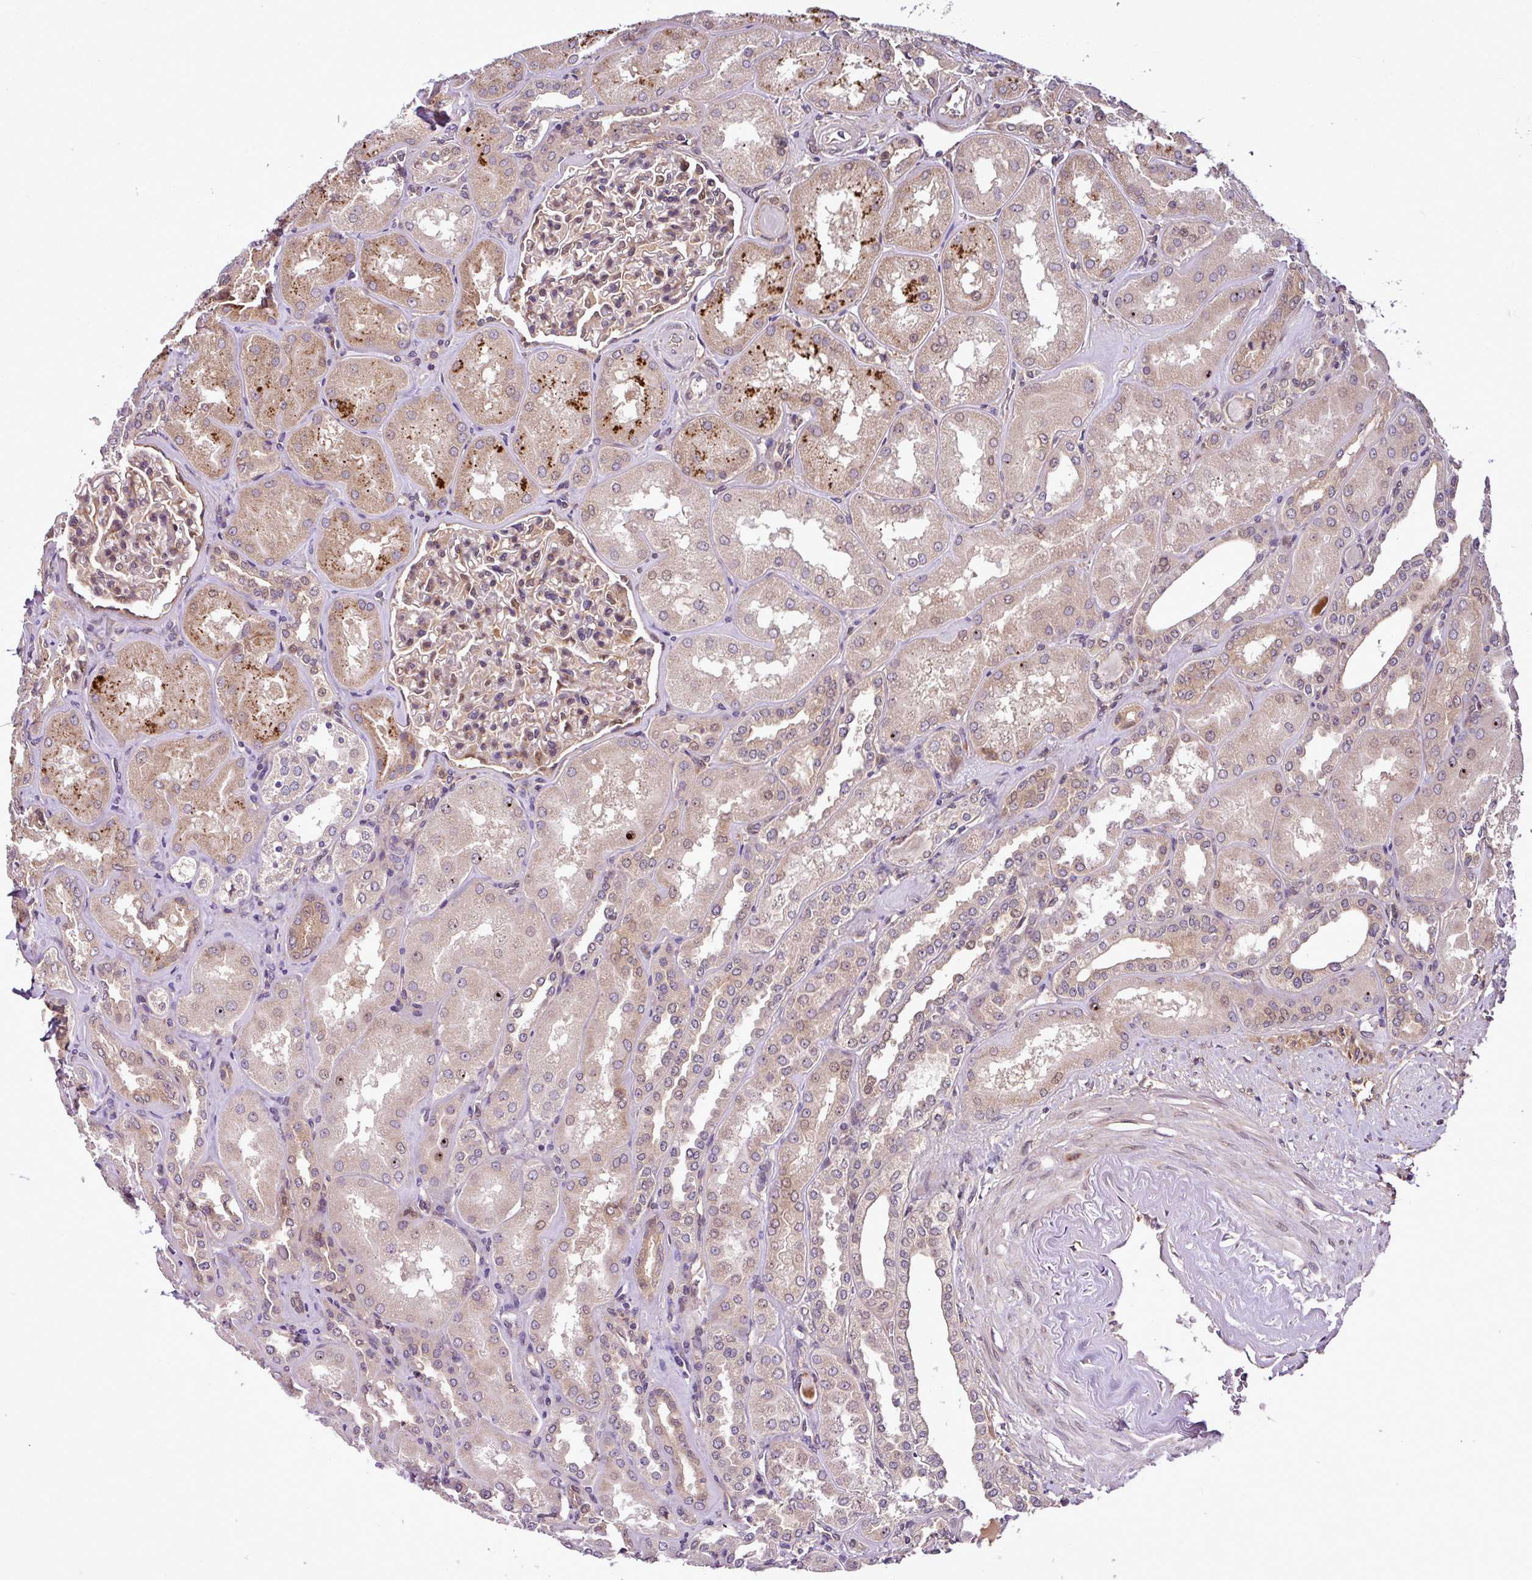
{"staining": {"intensity": "moderate", "quantity": ">75%", "location": "cytoplasmic/membranous"}, "tissue": "kidney", "cell_type": "Cells in glomeruli", "image_type": "normal", "snomed": [{"axis": "morphology", "description": "Normal tissue, NOS"}, {"axis": "topography", "description": "Kidney"}], "caption": "Kidney stained with DAB IHC displays medium levels of moderate cytoplasmic/membranous expression in approximately >75% of cells in glomeruli.", "gene": "DLGAP4", "patient": {"sex": "male", "age": 61}}